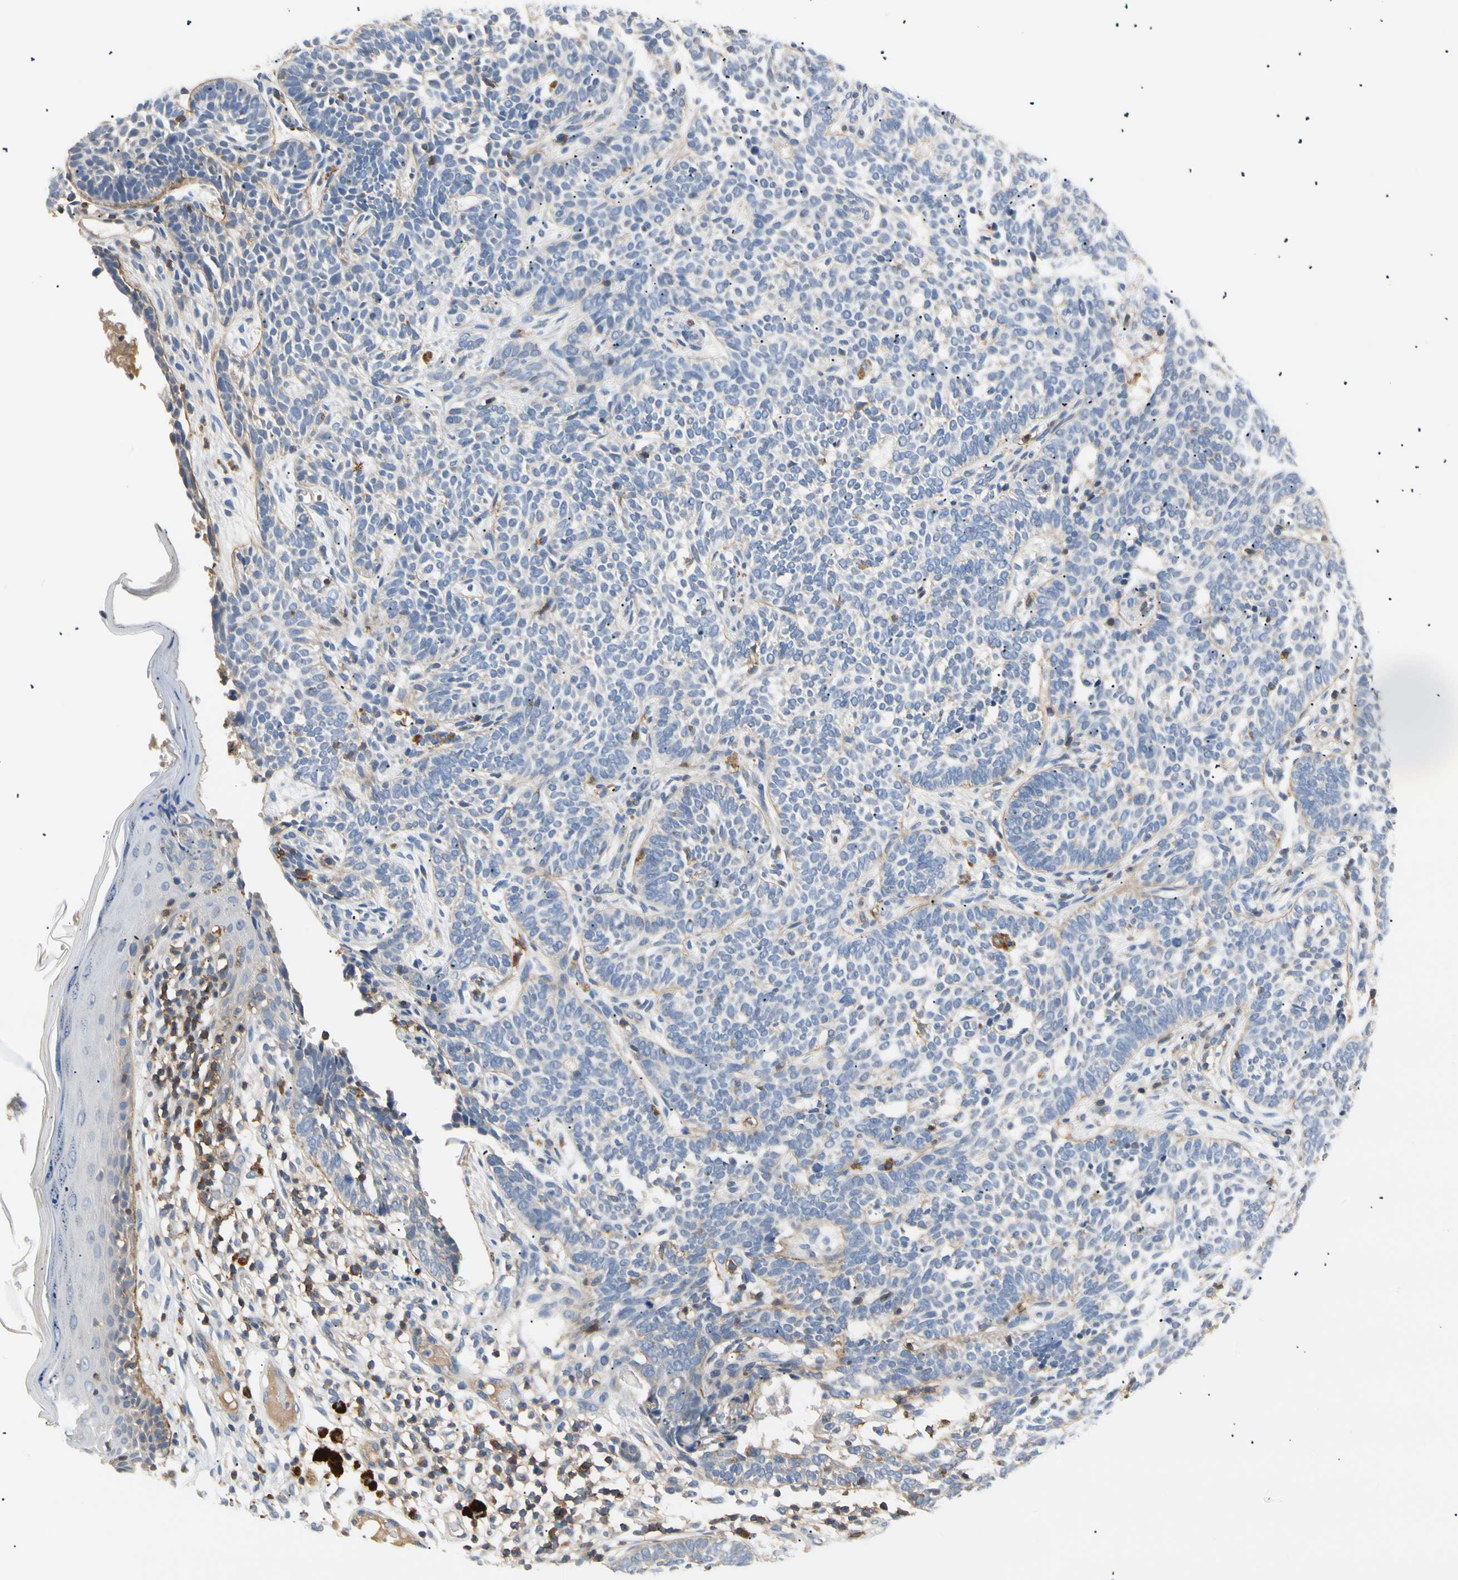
{"staining": {"intensity": "negative", "quantity": "none", "location": "none"}, "tissue": "skin cancer", "cell_type": "Tumor cells", "image_type": "cancer", "snomed": [{"axis": "morphology", "description": "Normal tissue, NOS"}, {"axis": "morphology", "description": "Basal cell carcinoma"}, {"axis": "topography", "description": "Skin"}], "caption": "This histopathology image is of skin basal cell carcinoma stained with IHC to label a protein in brown with the nuclei are counter-stained blue. There is no expression in tumor cells.", "gene": "TNFRSF18", "patient": {"sex": "male", "age": 87}}